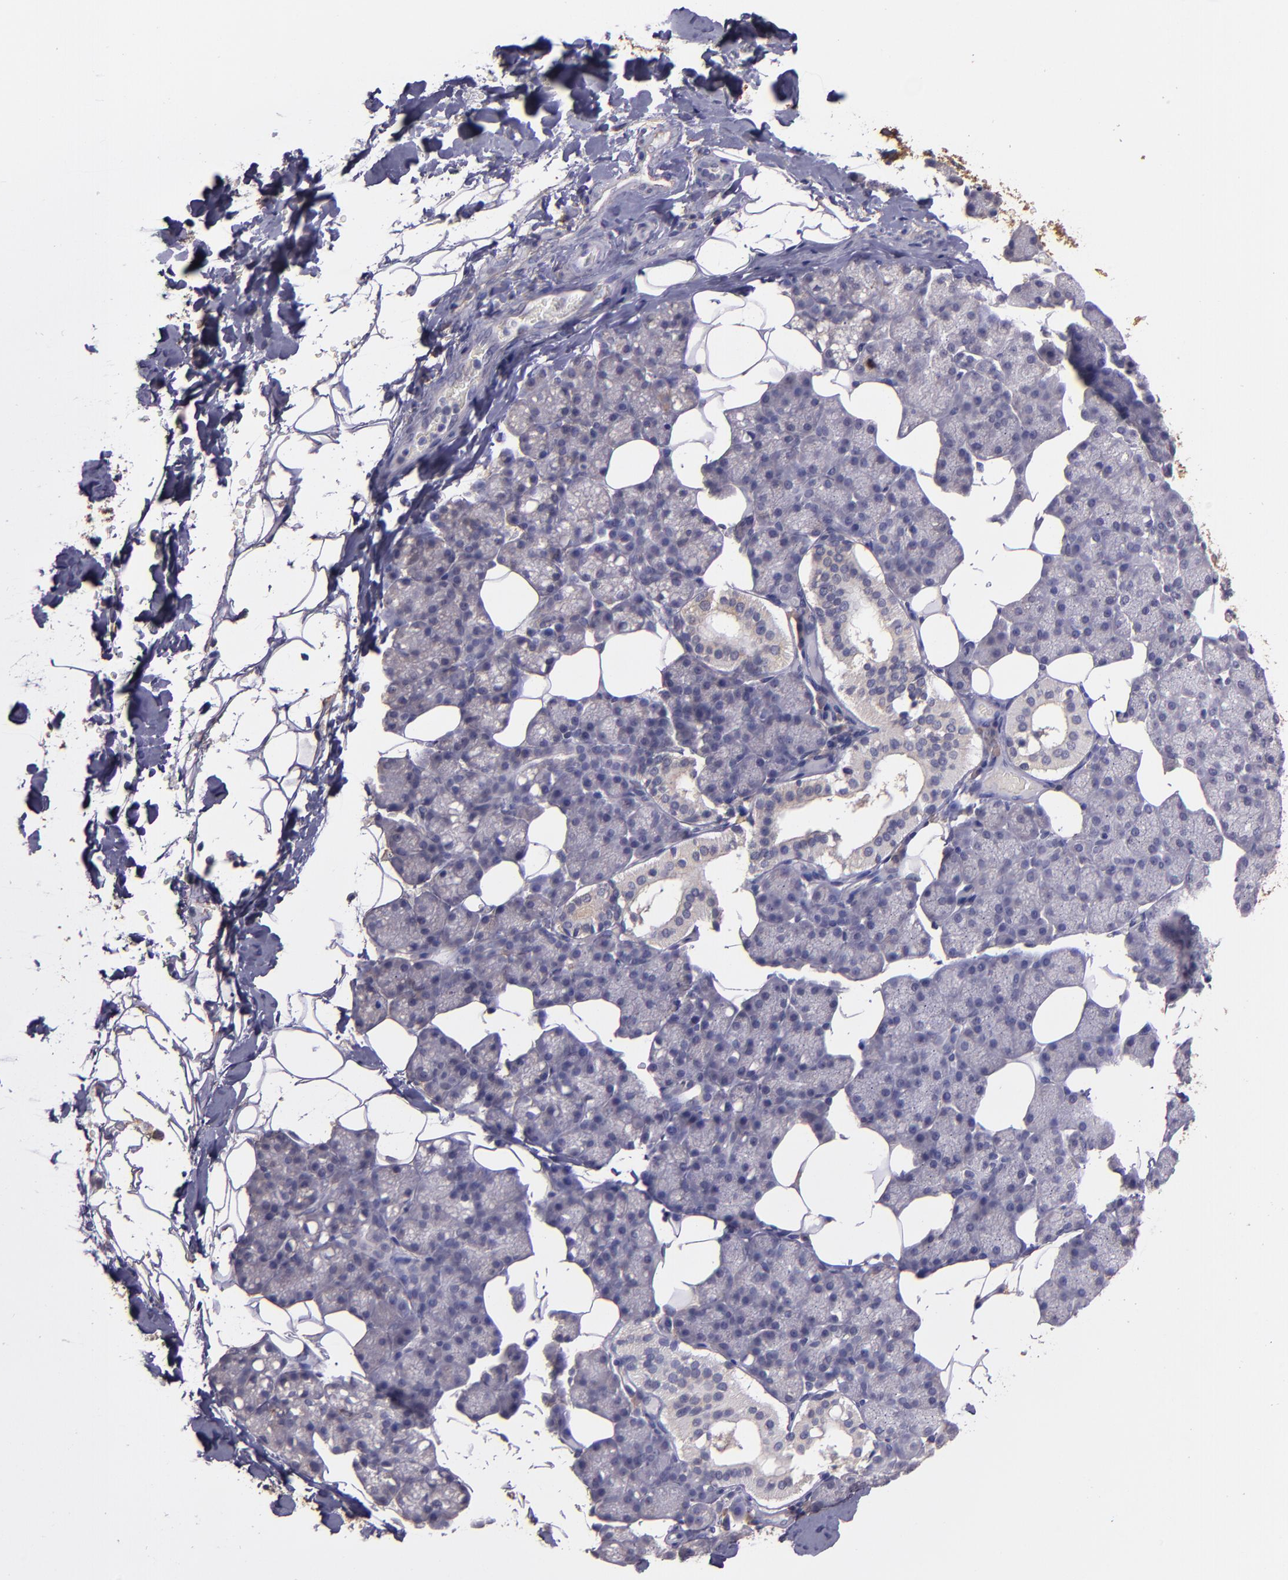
{"staining": {"intensity": "weak", "quantity": "<25%", "location": "cytoplasmic/membranous"}, "tissue": "salivary gland", "cell_type": "Glandular cells", "image_type": "normal", "snomed": [{"axis": "morphology", "description": "Normal tissue, NOS"}, {"axis": "topography", "description": "Lymph node"}, {"axis": "topography", "description": "Salivary gland"}], "caption": "Glandular cells show no significant protein positivity in normal salivary gland.", "gene": "PAPPA", "patient": {"sex": "male", "age": 8}}